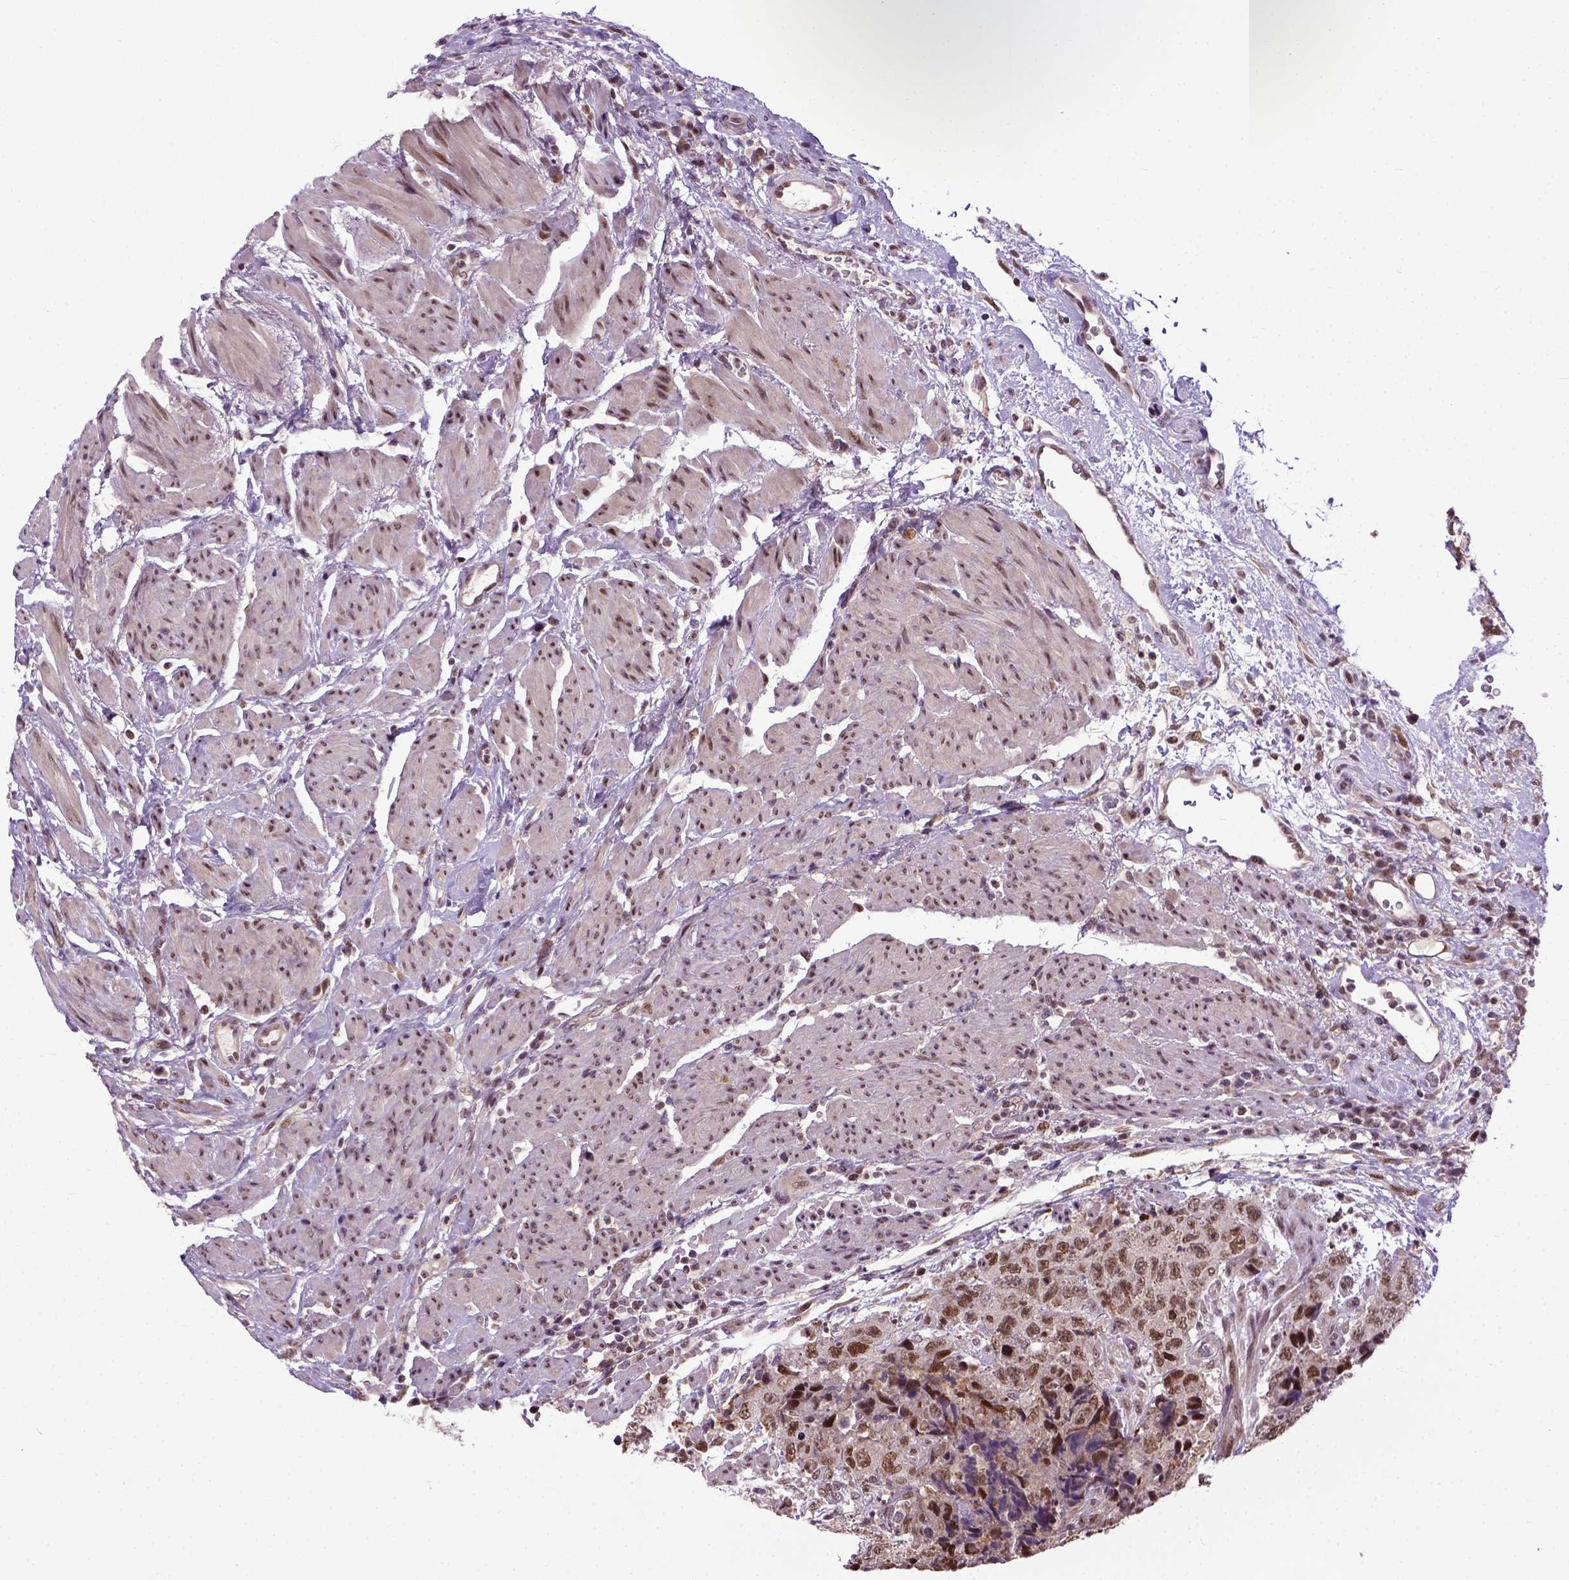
{"staining": {"intensity": "moderate", "quantity": ">75%", "location": "nuclear"}, "tissue": "urothelial cancer", "cell_type": "Tumor cells", "image_type": "cancer", "snomed": [{"axis": "morphology", "description": "Urothelial carcinoma, High grade"}, {"axis": "topography", "description": "Urinary bladder"}], "caption": "This image exhibits urothelial cancer stained with immunohistochemistry to label a protein in brown. The nuclear of tumor cells show moderate positivity for the protein. Nuclei are counter-stained blue.", "gene": "UBA3", "patient": {"sex": "female", "age": 78}}